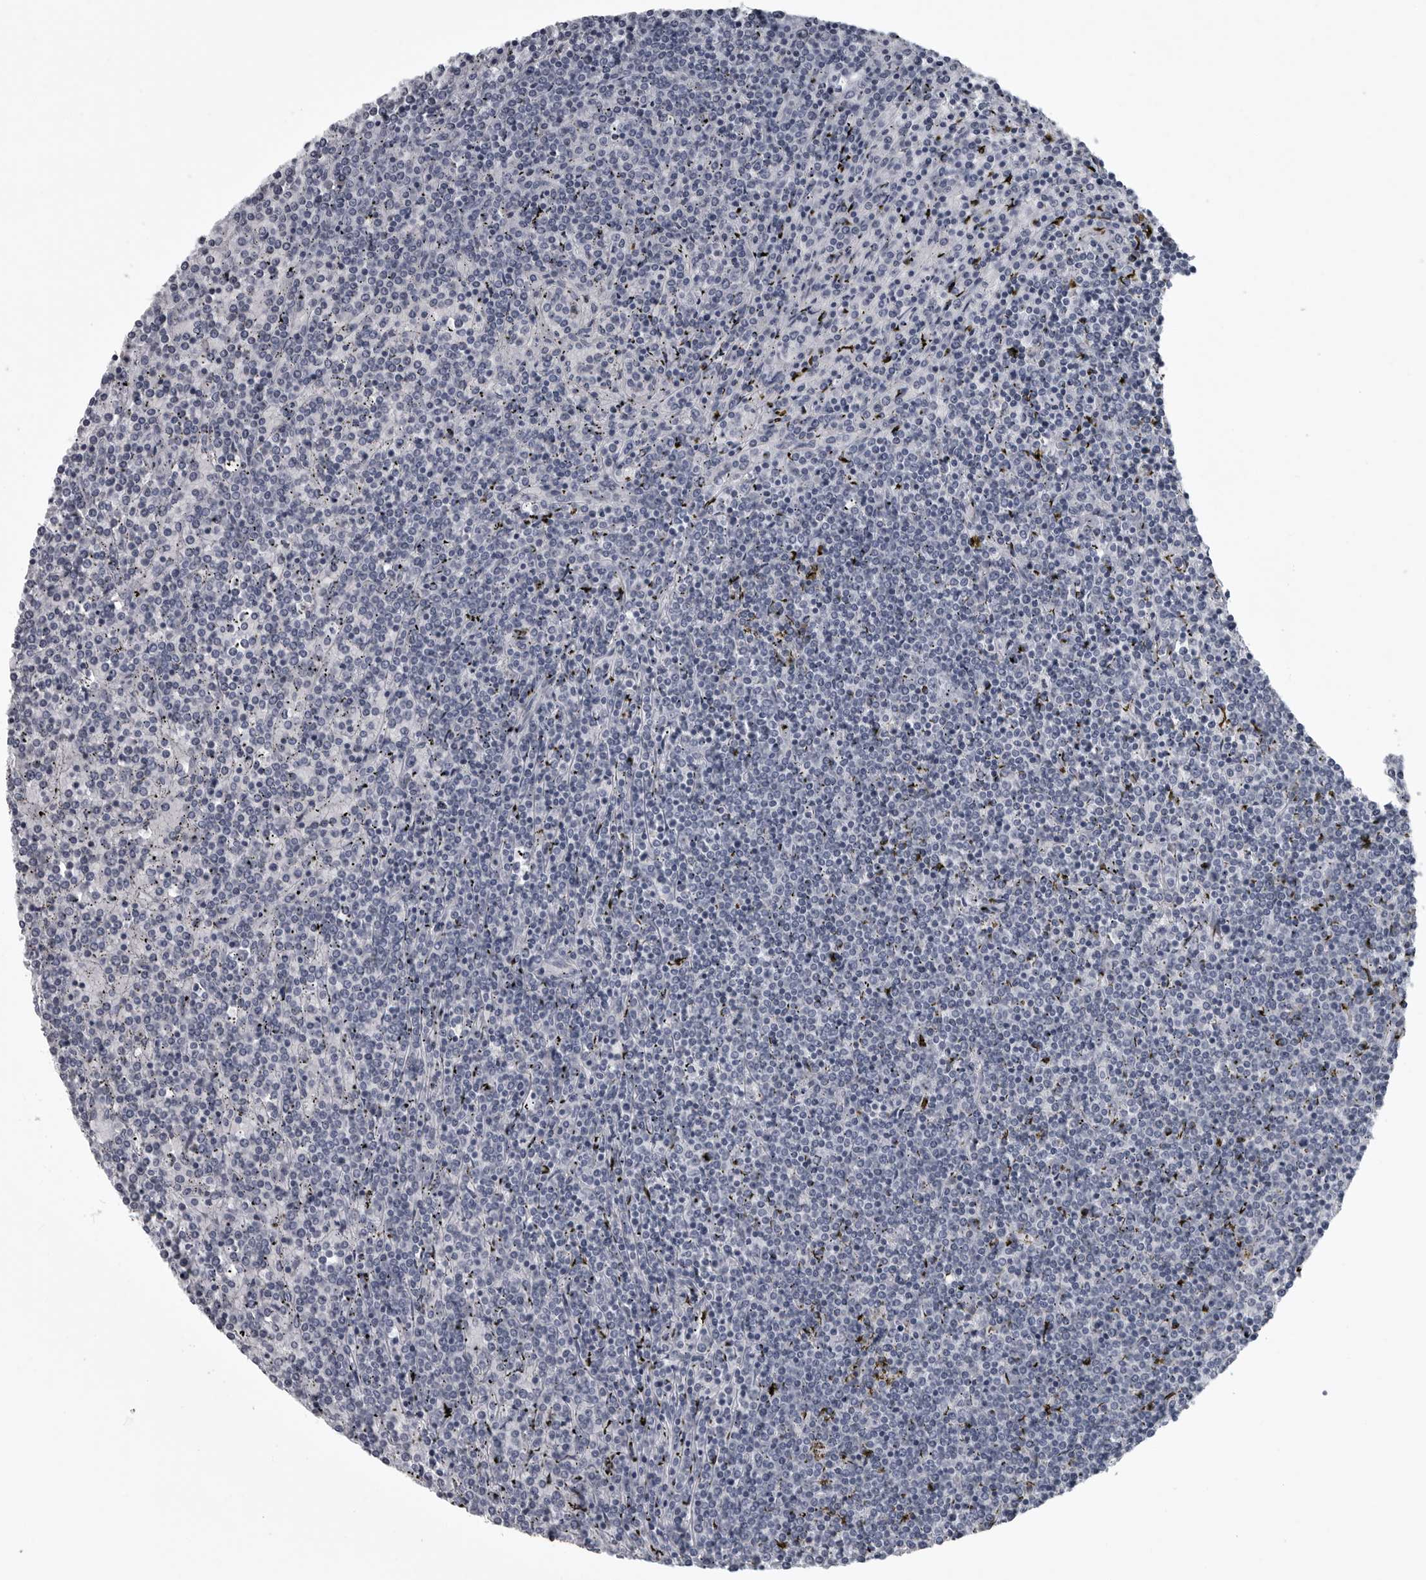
{"staining": {"intensity": "negative", "quantity": "none", "location": "none"}, "tissue": "lymphoma", "cell_type": "Tumor cells", "image_type": "cancer", "snomed": [{"axis": "morphology", "description": "Malignant lymphoma, non-Hodgkin's type, Low grade"}, {"axis": "topography", "description": "Spleen"}], "caption": "This is an immunohistochemistry (IHC) histopathology image of human lymphoma. There is no positivity in tumor cells.", "gene": "MYOC", "patient": {"sex": "female", "age": 19}}